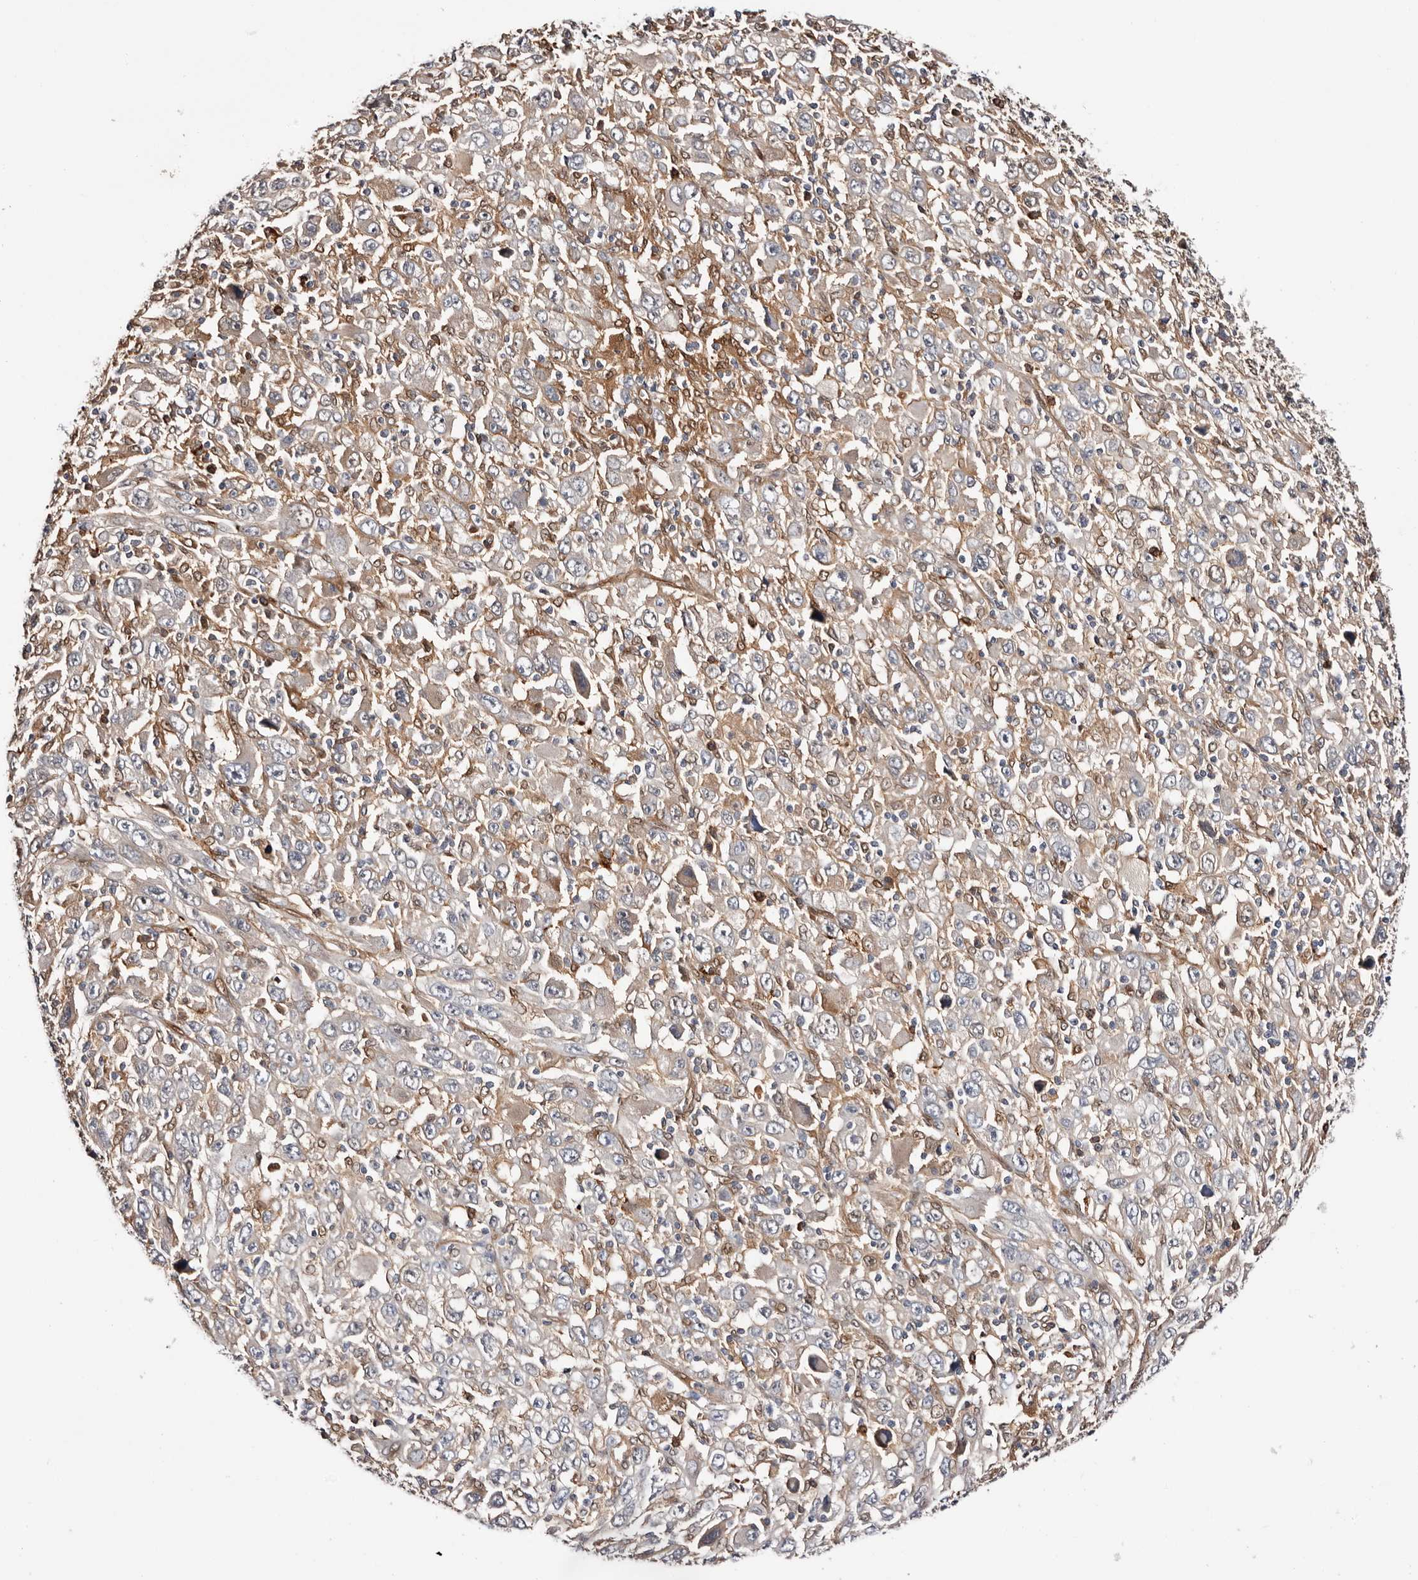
{"staining": {"intensity": "weak", "quantity": "<25%", "location": "cytoplasmic/membranous"}, "tissue": "melanoma", "cell_type": "Tumor cells", "image_type": "cancer", "snomed": [{"axis": "morphology", "description": "Malignant melanoma, Metastatic site"}, {"axis": "topography", "description": "Skin"}], "caption": "An IHC photomicrograph of malignant melanoma (metastatic site) is shown. There is no staining in tumor cells of malignant melanoma (metastatic site).", "gene": "TP53I3", "patient": {"sex": "female", "age": 56}}